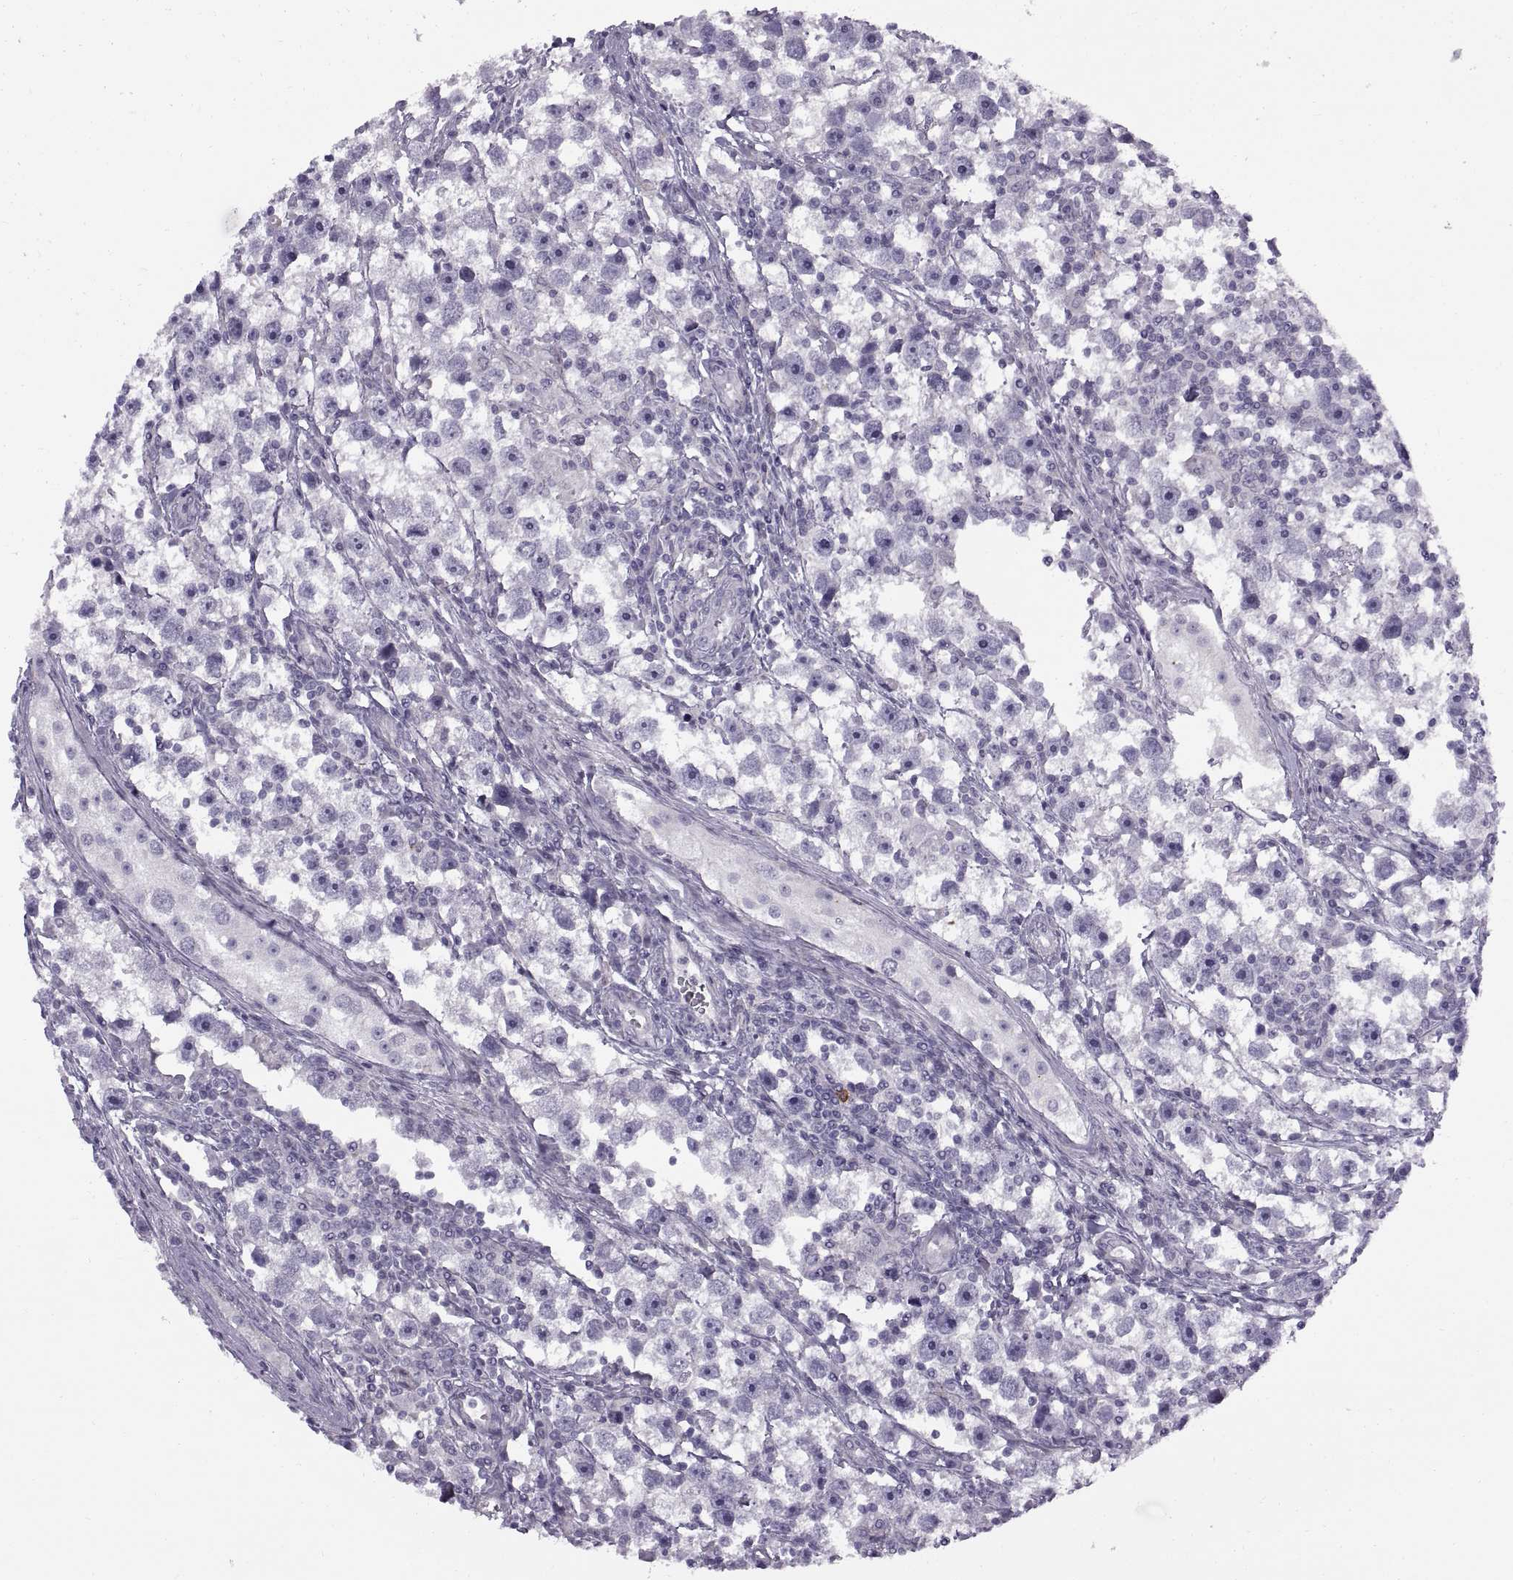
{"staining": {"intensity": "negative", "quantity": "none", "location": "none"}, "tissue": "testis cancer", "cell_type": "Tumor cells", "image_type": "cancer", "snomed": [{"axis": "morphology", "description": "Seminoma, NOS"}, {"axis": "topography", "description": "Testis"}], "caption": "Immunohistochemical staining of testis seminoma demonstrates no significant staining in tumor cells.", "gene": "CALCR", "patient": {"sex": "male", "age": 30}}